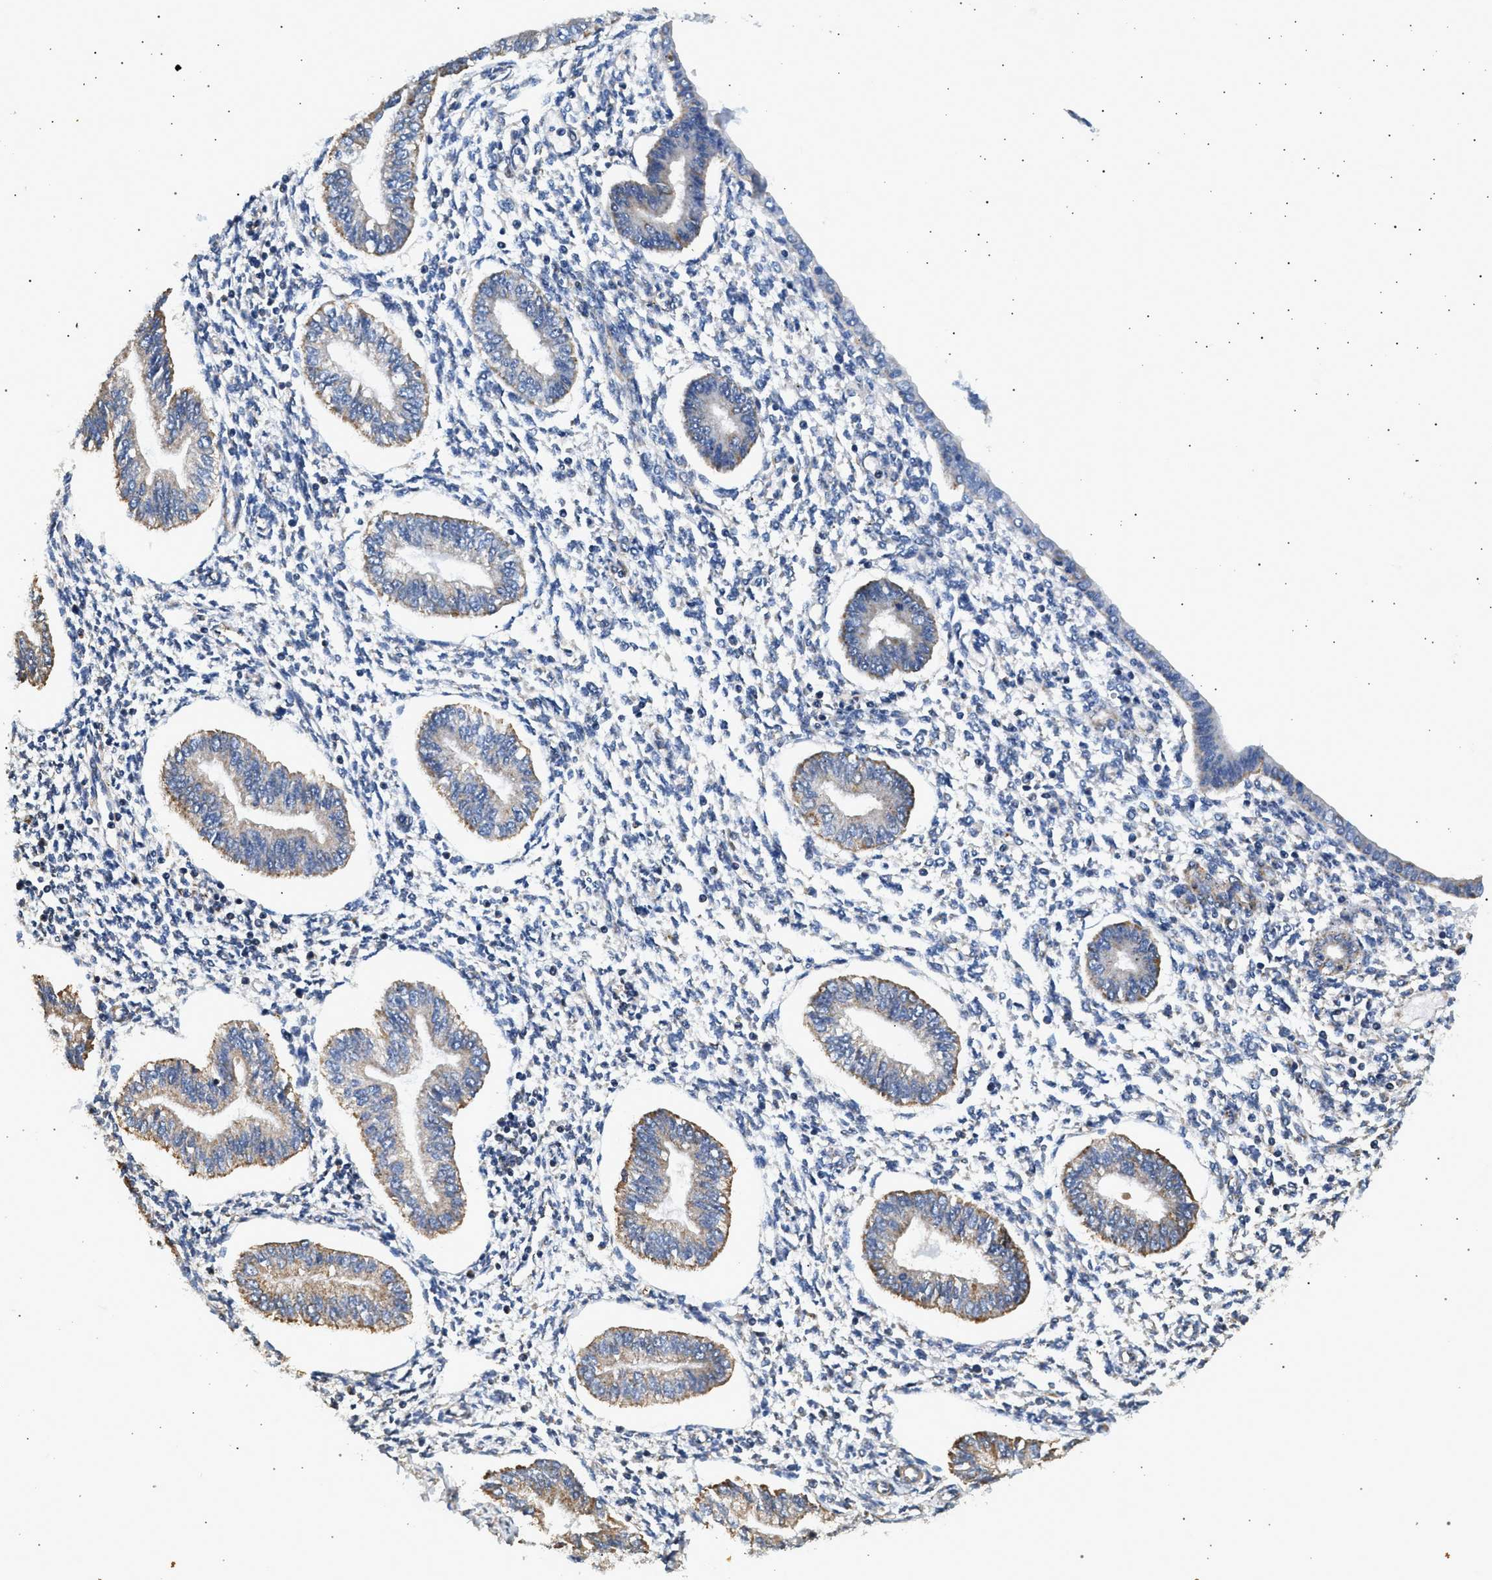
{"staining": {"intensity": "negative", "quantity": "none", "location": "none"}, "tissue": "endometrium", "cell_type": "Cells in endometrial stroma", "image_type": "normal", "snomed": [{"axis": "morphology", "description": "Normal tissue, NOS"}, {"axis": "topography", "description": "Endometrium"}], "caption": "A histopathology image of human endometrium is negative for staining in cells in endometrial stroma. Nuclei are stained in blue.", "gene": "KCNA4", "patient": {"sex": "female", "age": 50}}